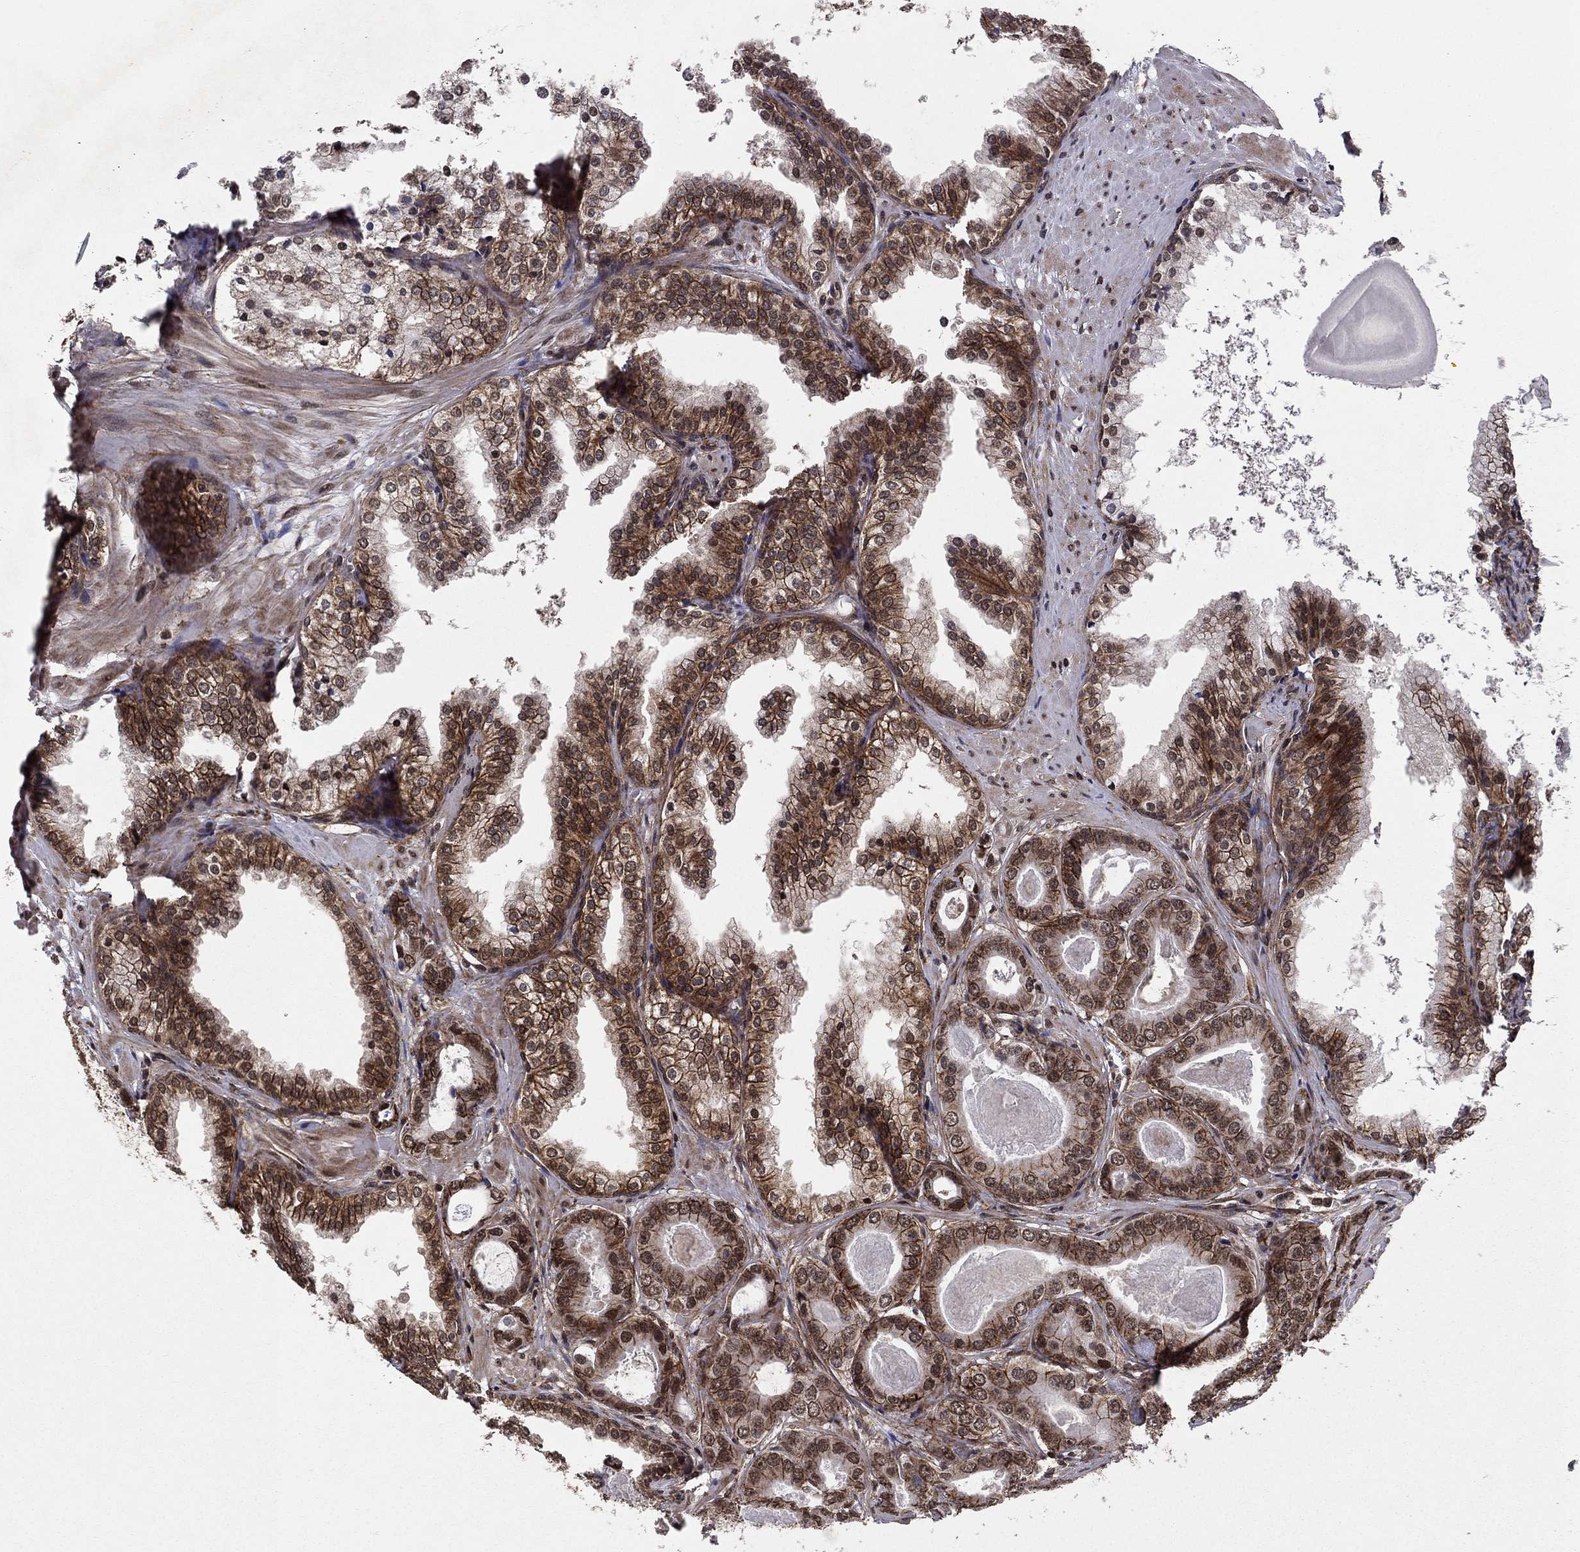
{"staining": {"intensity": "strong", "quantity": ">75%", "location": "cytoplasmic/membranous,nuclear"}, "tissue": "prostate cancer", "cell_type": "Tumor cells", "image_type": "cancer", "snomed": [{"axis": "morphology", "description": "Adenocarcinoma, NOS"}, {"axis": "topography", "description": "Prostate"}], "caption": "A photomicrograph of human prostate cancer (adenocarcinoma) stained for a protein displays strong cytoplasmic/membranous and nuclear brown staining in tumor cells. Nuclei are stained in blue.", "gene": "SSX2IP", "patient": {"sex": "male", "age": 61}}